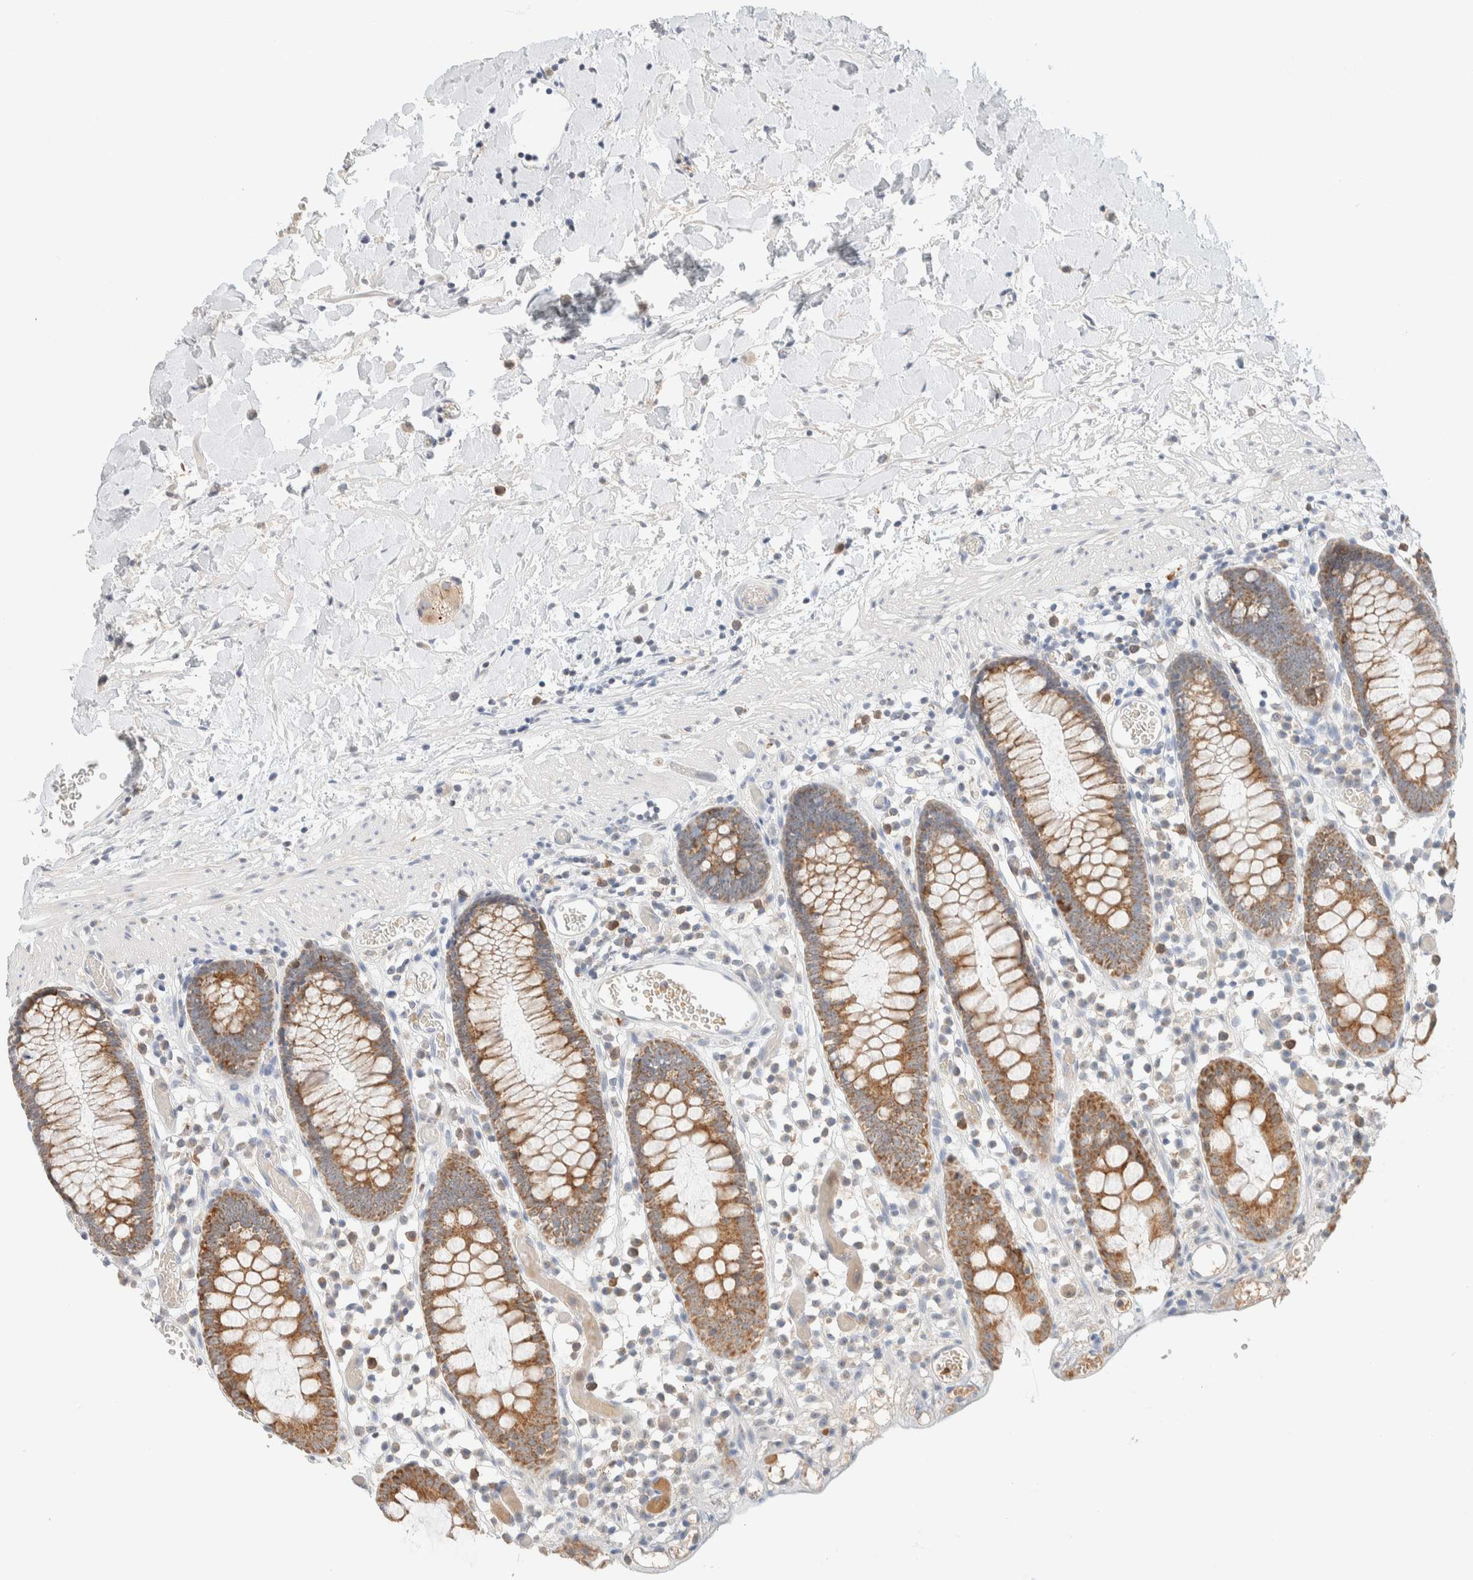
{"staining": {"intensity": "negative", "quantity": "none", "location": "none"}, "tissue": "colon", "cell_type": "Endothelial cells", "image_type": "normal", "snomed": [{"axis": "morphology", "description": "Normal tissue, NOS"}, {"axis": "topography", "description": "Colon"}], "caption": "Immunohistochemistry (IHC) image of unremarkable colon stained for a protein (brown), which demonstrates no expression in endothelial cells.", "gene": "HDHD3", "patient": {"sex": "male", "age": 14}}